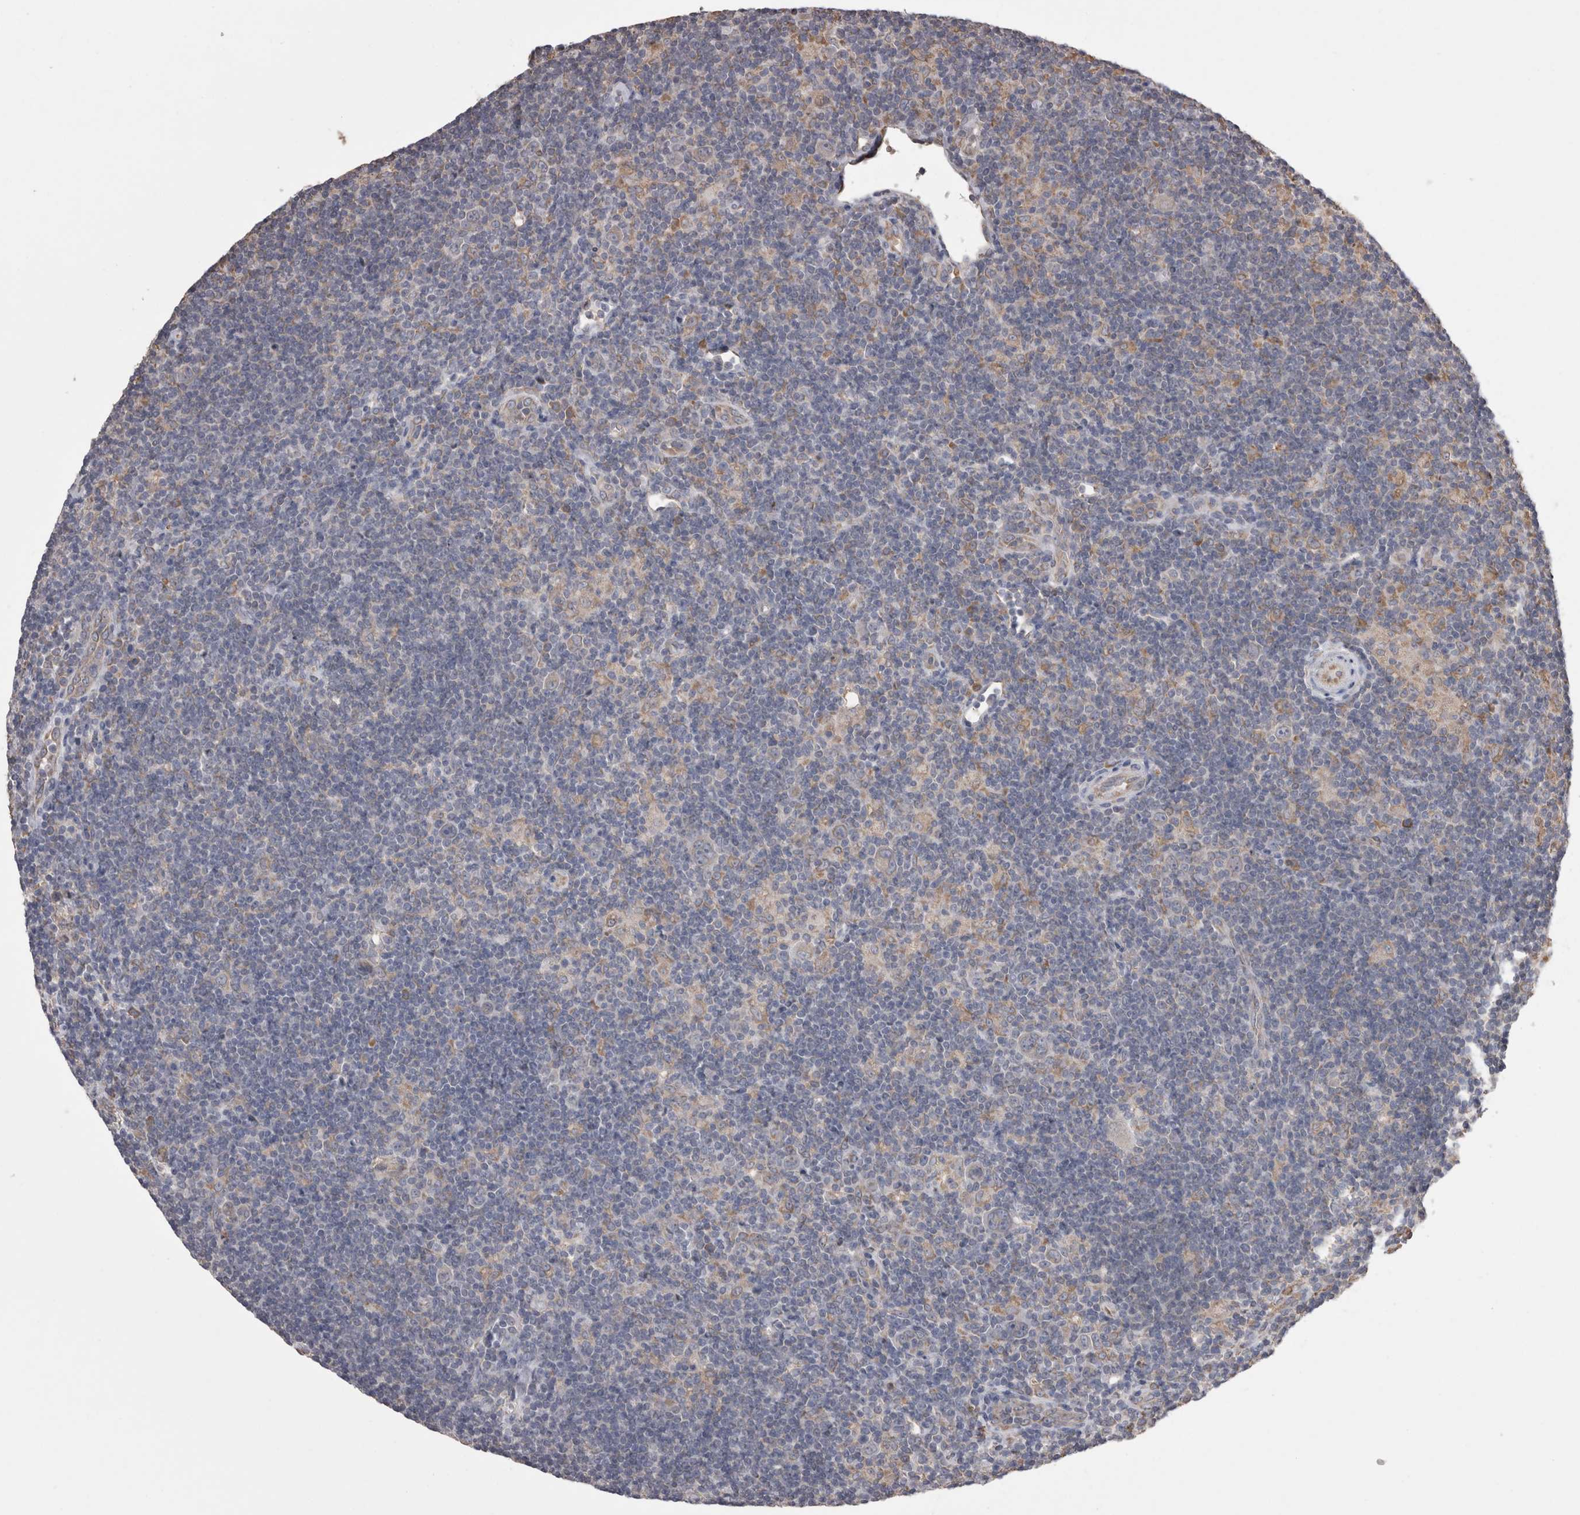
{"staining": {"intensity": "weak", "quantity": "<25%", "location": "cytoplasmic/membranous"}, "tissue": "lymphoma", "cell_type": "Tumor cells", "image_type": "cancer", "snomed": [{"axis": "morphology", "description": "Hodgkin's disease, NOS"}, {"axis": "topography", "description": "Lymph node"}], "caption": "High power microscopy photomicrograph of an immunohistochemistry micrograph of lymphoma, revealing no significant expression in tumor cells.", "gene": "PON2", "patient": {"sex": "female", "age": 57}}